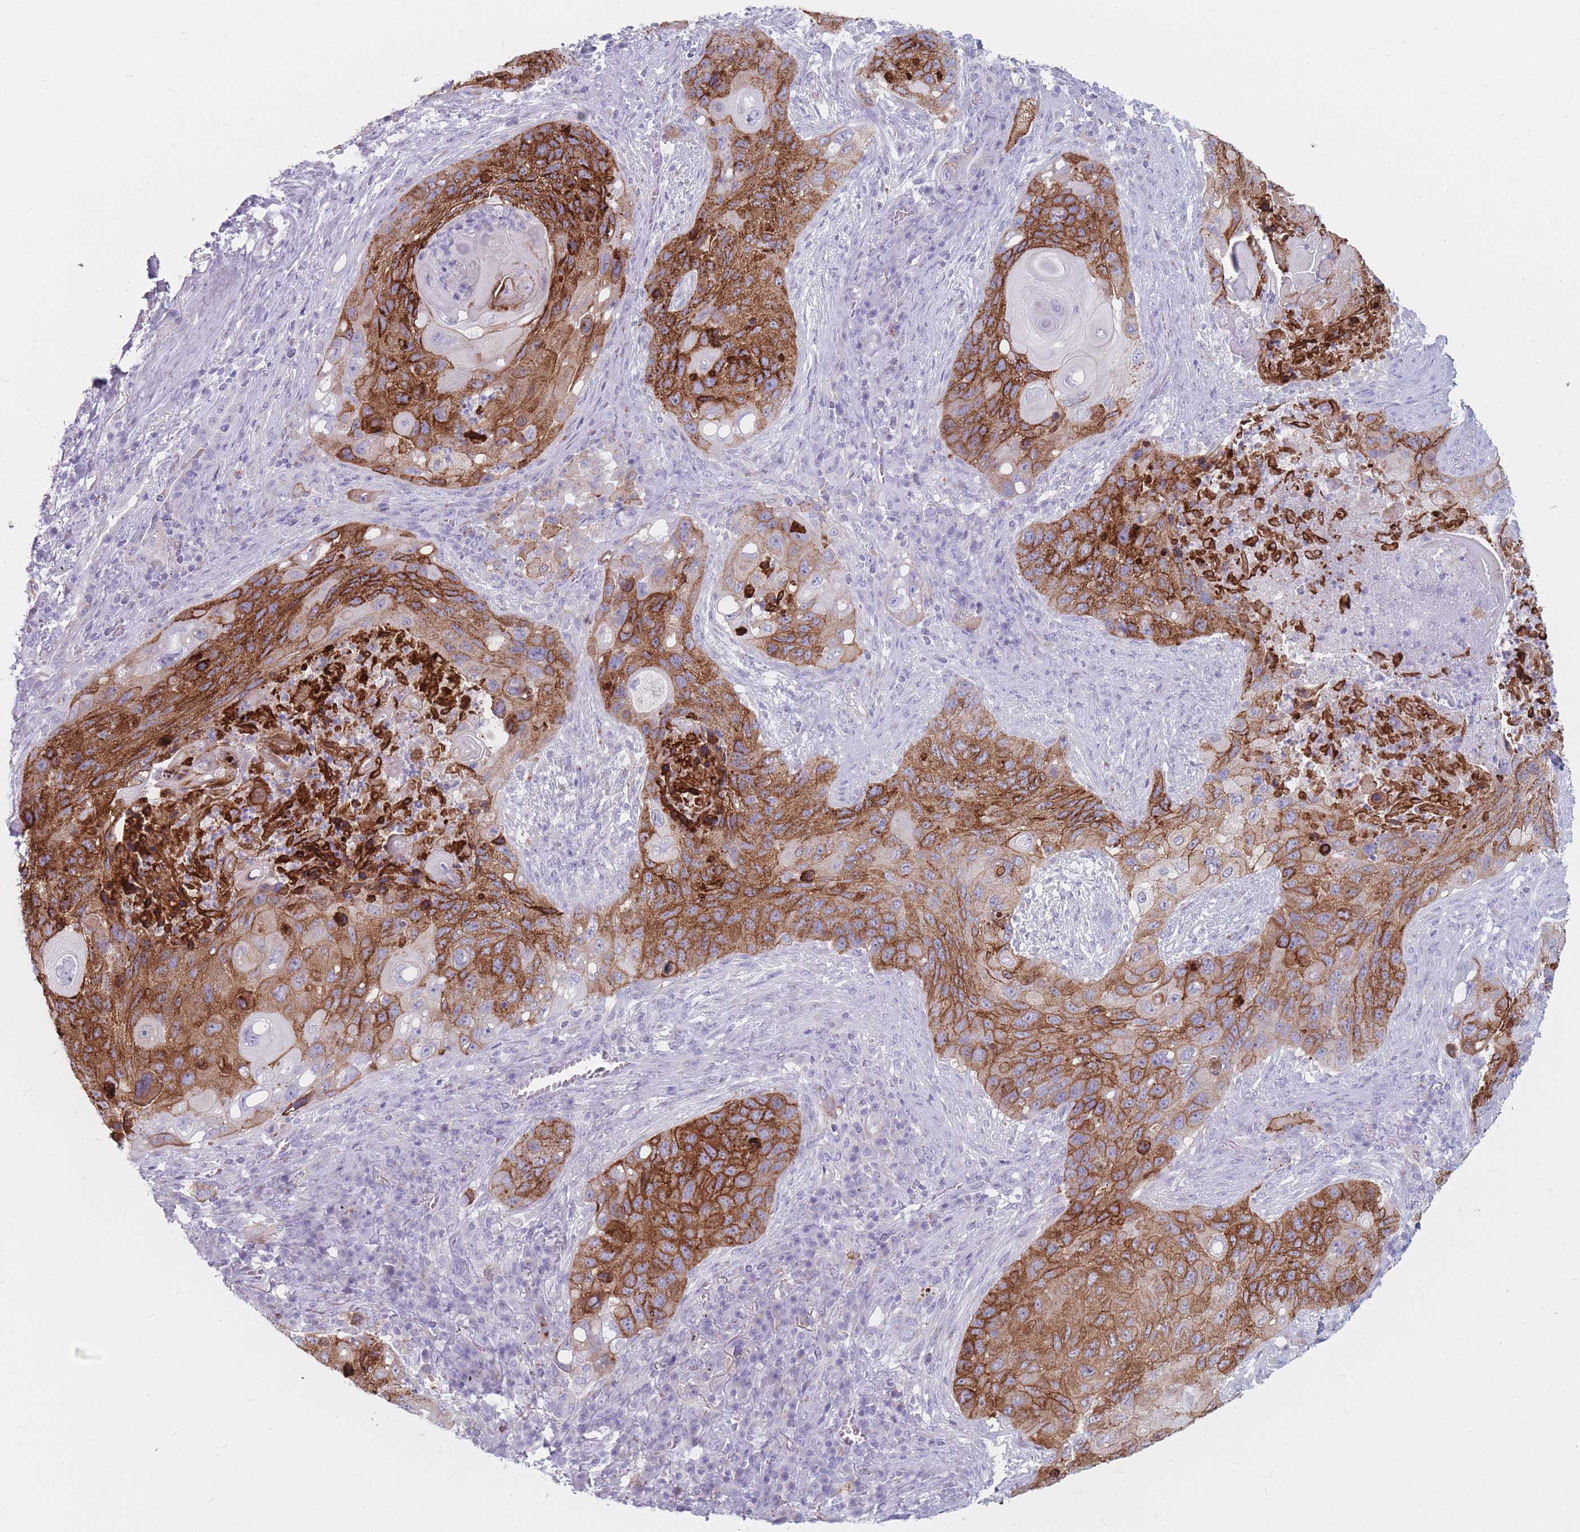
{"staining": {"intensity": "strong", "quantity": ">75%", "location": "cytoplasmic/membranous"}, "tissue": "lung cancer", "cell_type": "Tumor cells", "image_type": "cancer", "snomed": [{"axis": "morphology", "description": "Squamous cell carcinoma, NOS"}, {"axis": "topography", "description": "Lung"}], "caption": "A high amount of strong cytoplasmic/membranous staining is present in about >75% of tumor cells in lung cancer tissue. The staining was performed using DAB to visualize the protein expression in brown, while the nuclei were stained in blue with hematoxylin (Magnification: 20x).", "gene": "ST3GAL5", "patient": {"sex": "female", "age": 63}}